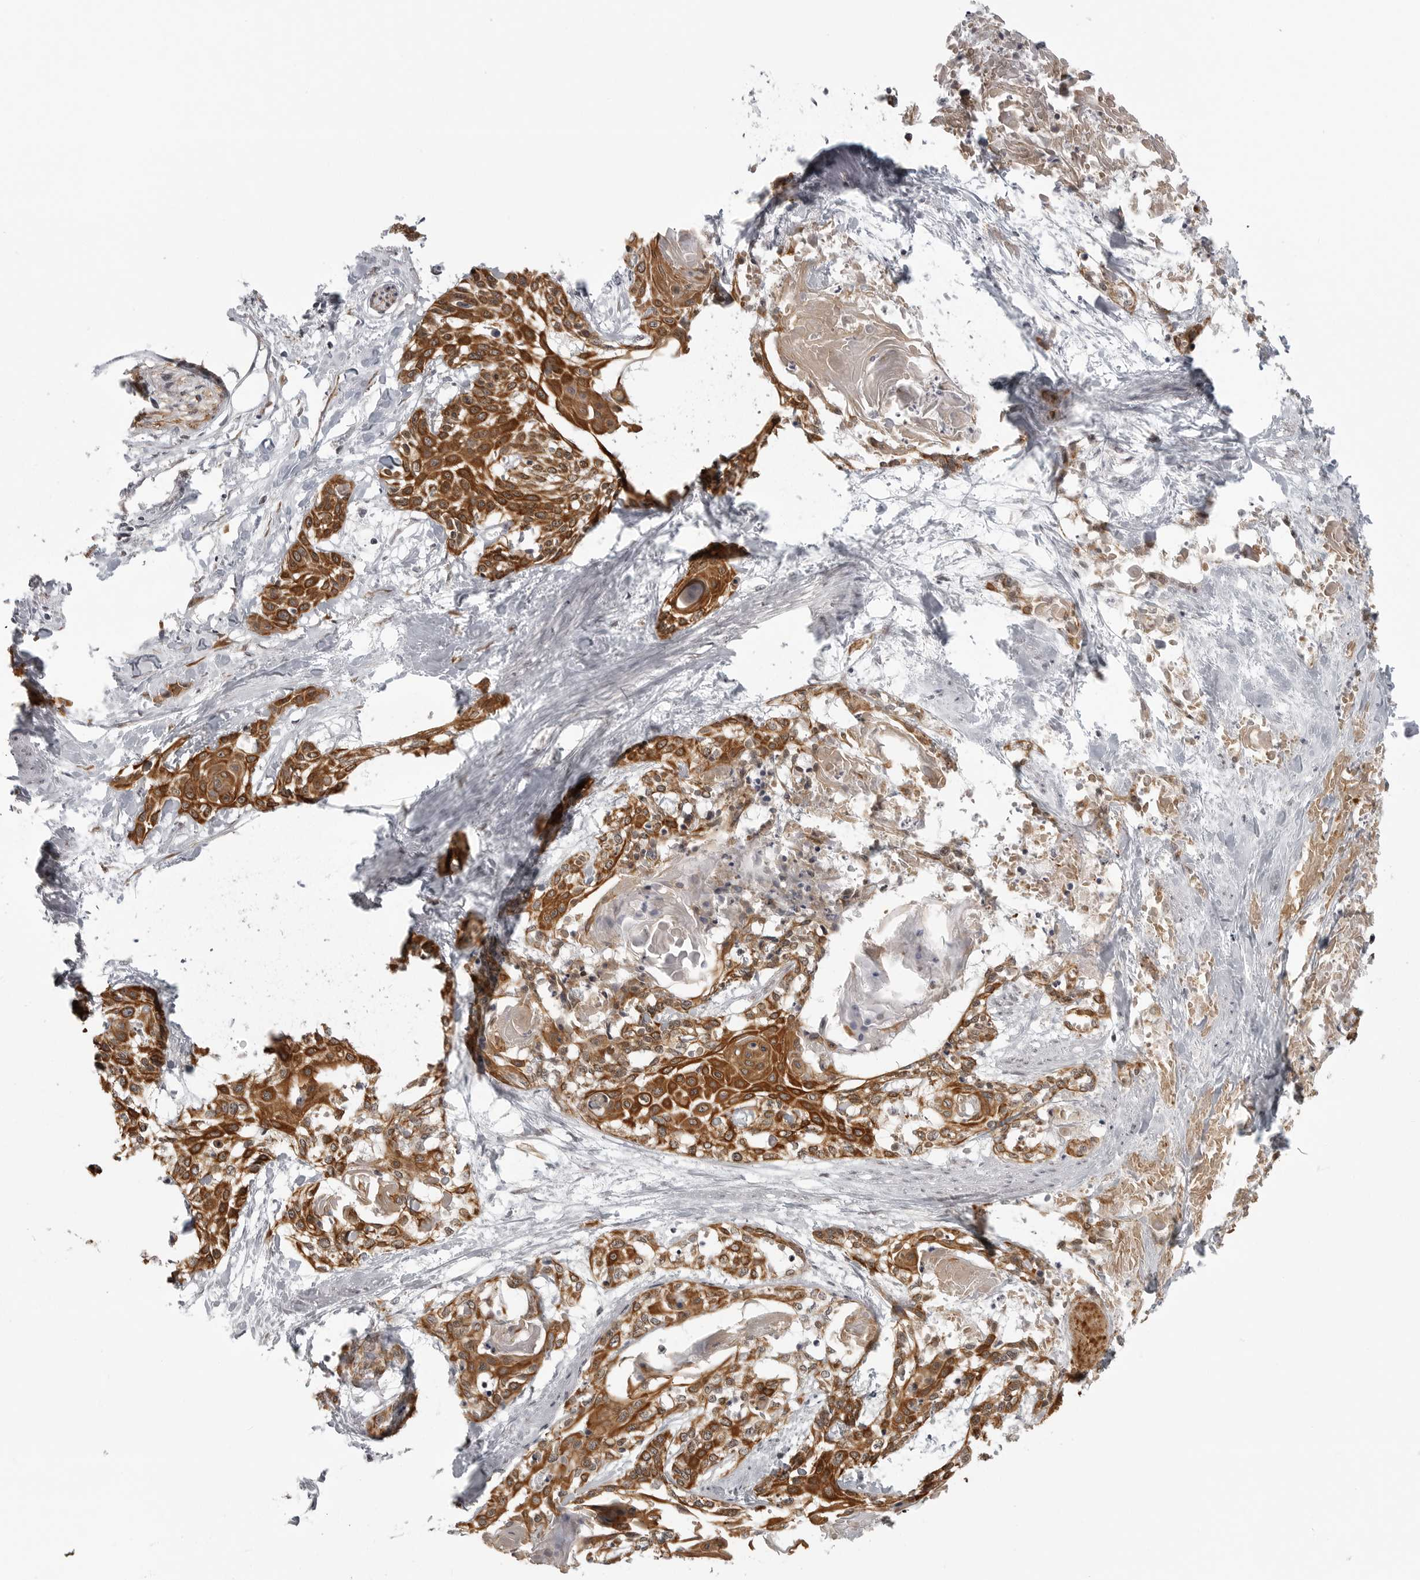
{"staining": {"intensity": "strong", "quantity": ">75%", "location": "cytoplasmic/membranous"}, "tissue": "cervical cancer", "cell_type": "Tumor cells", "image_type": "cancer", "snomed": [{"axis": "morphology", "description": "Squamous cell carcinoma, NOS"}, {"axis": "topography", "description": "Cervix"}], "caption": "Immunohistochemical staining of human squamous cell carcinoma (cervical) demonstrates strong cytoplasmic/membranous protein expression in approximately >75% of tumor cells. The protein of interest is stained brown, and the nuclei are stained in blue (DAB IHC with brightfield microscopy, high magnification).", "gene": "PRDM10", "patient": {"sex": "female", "age": 57}}